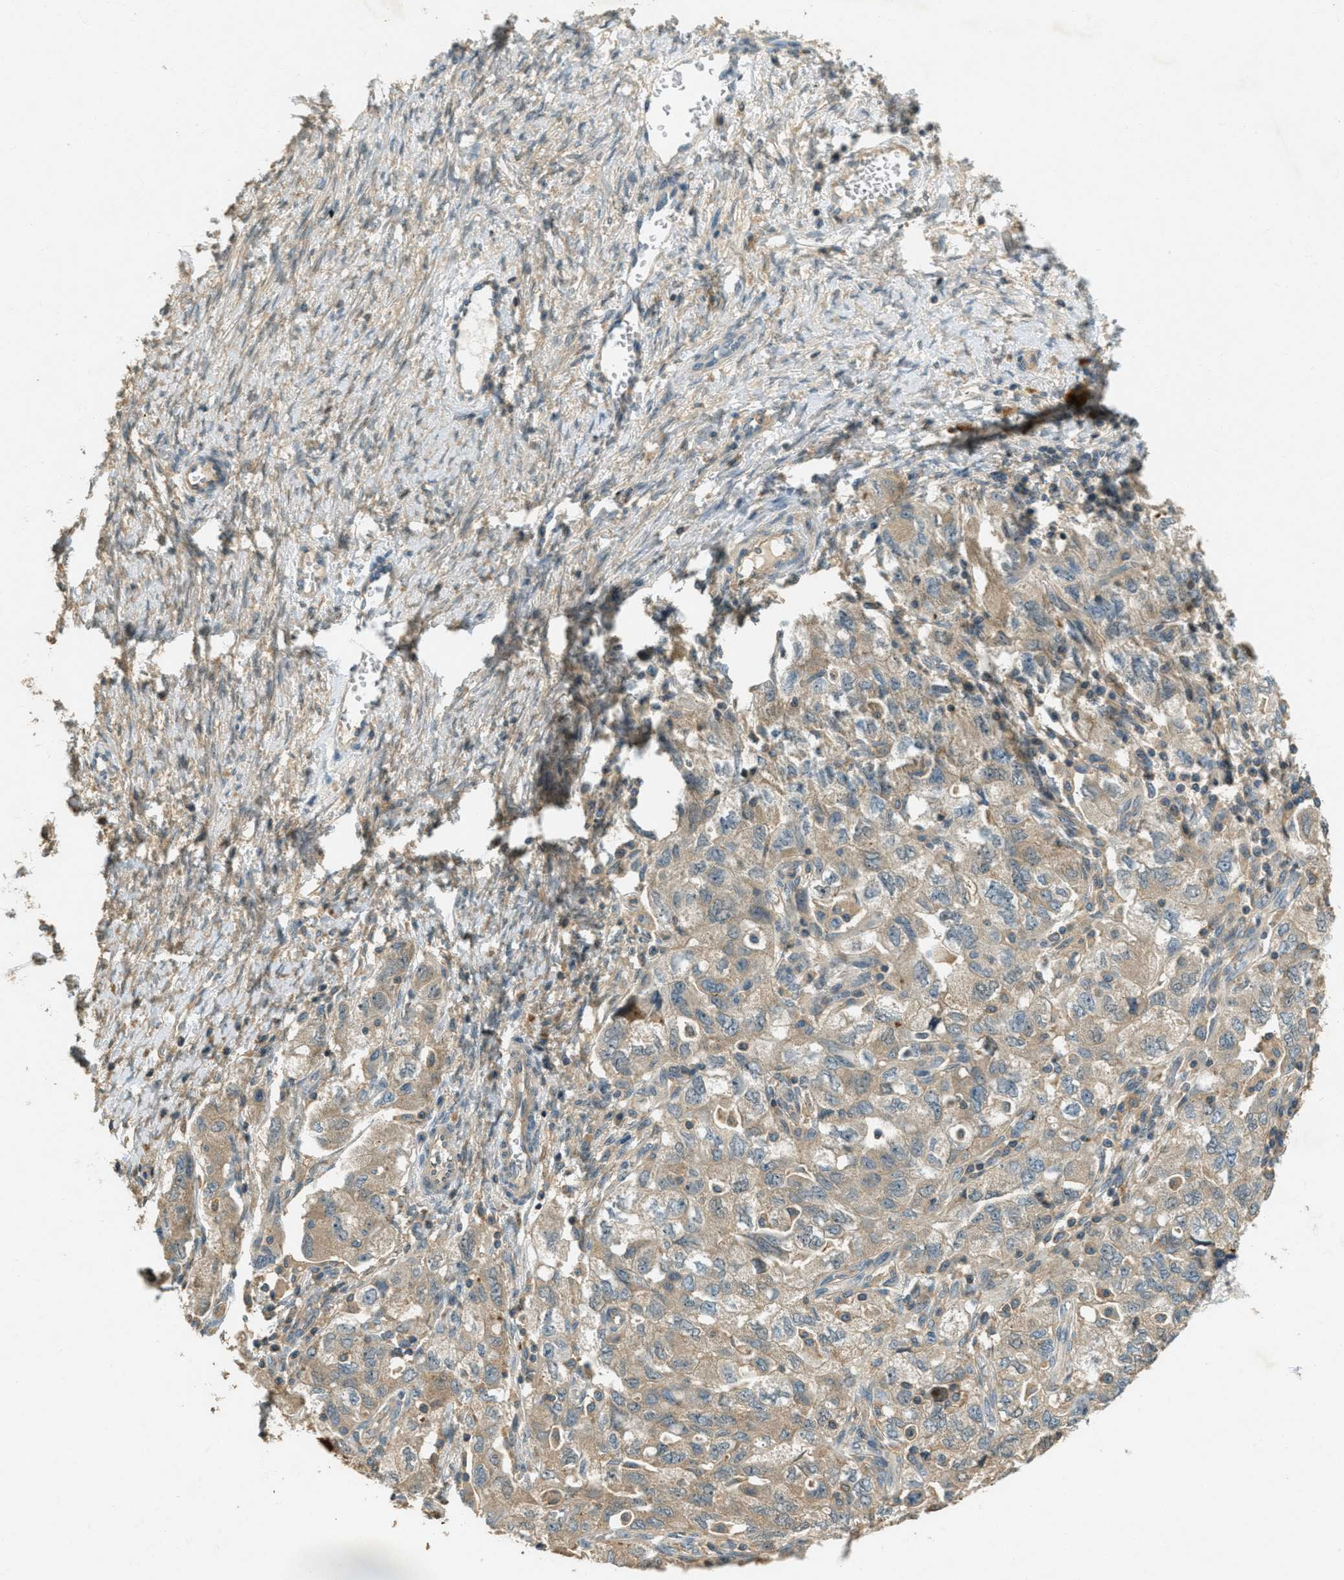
{"staining": {"intensity": "weak", "quantity": ">75%", "location": "cytoplasmic/membranous"}, "tissue": "ovarian cancer", "cell_type": "Tumor cells", "image_type": "cancer", "snomed": [{"axis": "morphology", "description": "Carcinoma, NOS"}, {"axis": "morphology", "description": "Cystadenocarcinoma, serous, NOS"}, {"axis": "topography", "description": "Ovary"}], "caption": "An image of ovarian cancer stained for a protein demonstrates weak cytoplasmic/membranous brown staining in tumor cells.", "gene": "NUDT4", "patient": {"sex": "female", "age": 69}}